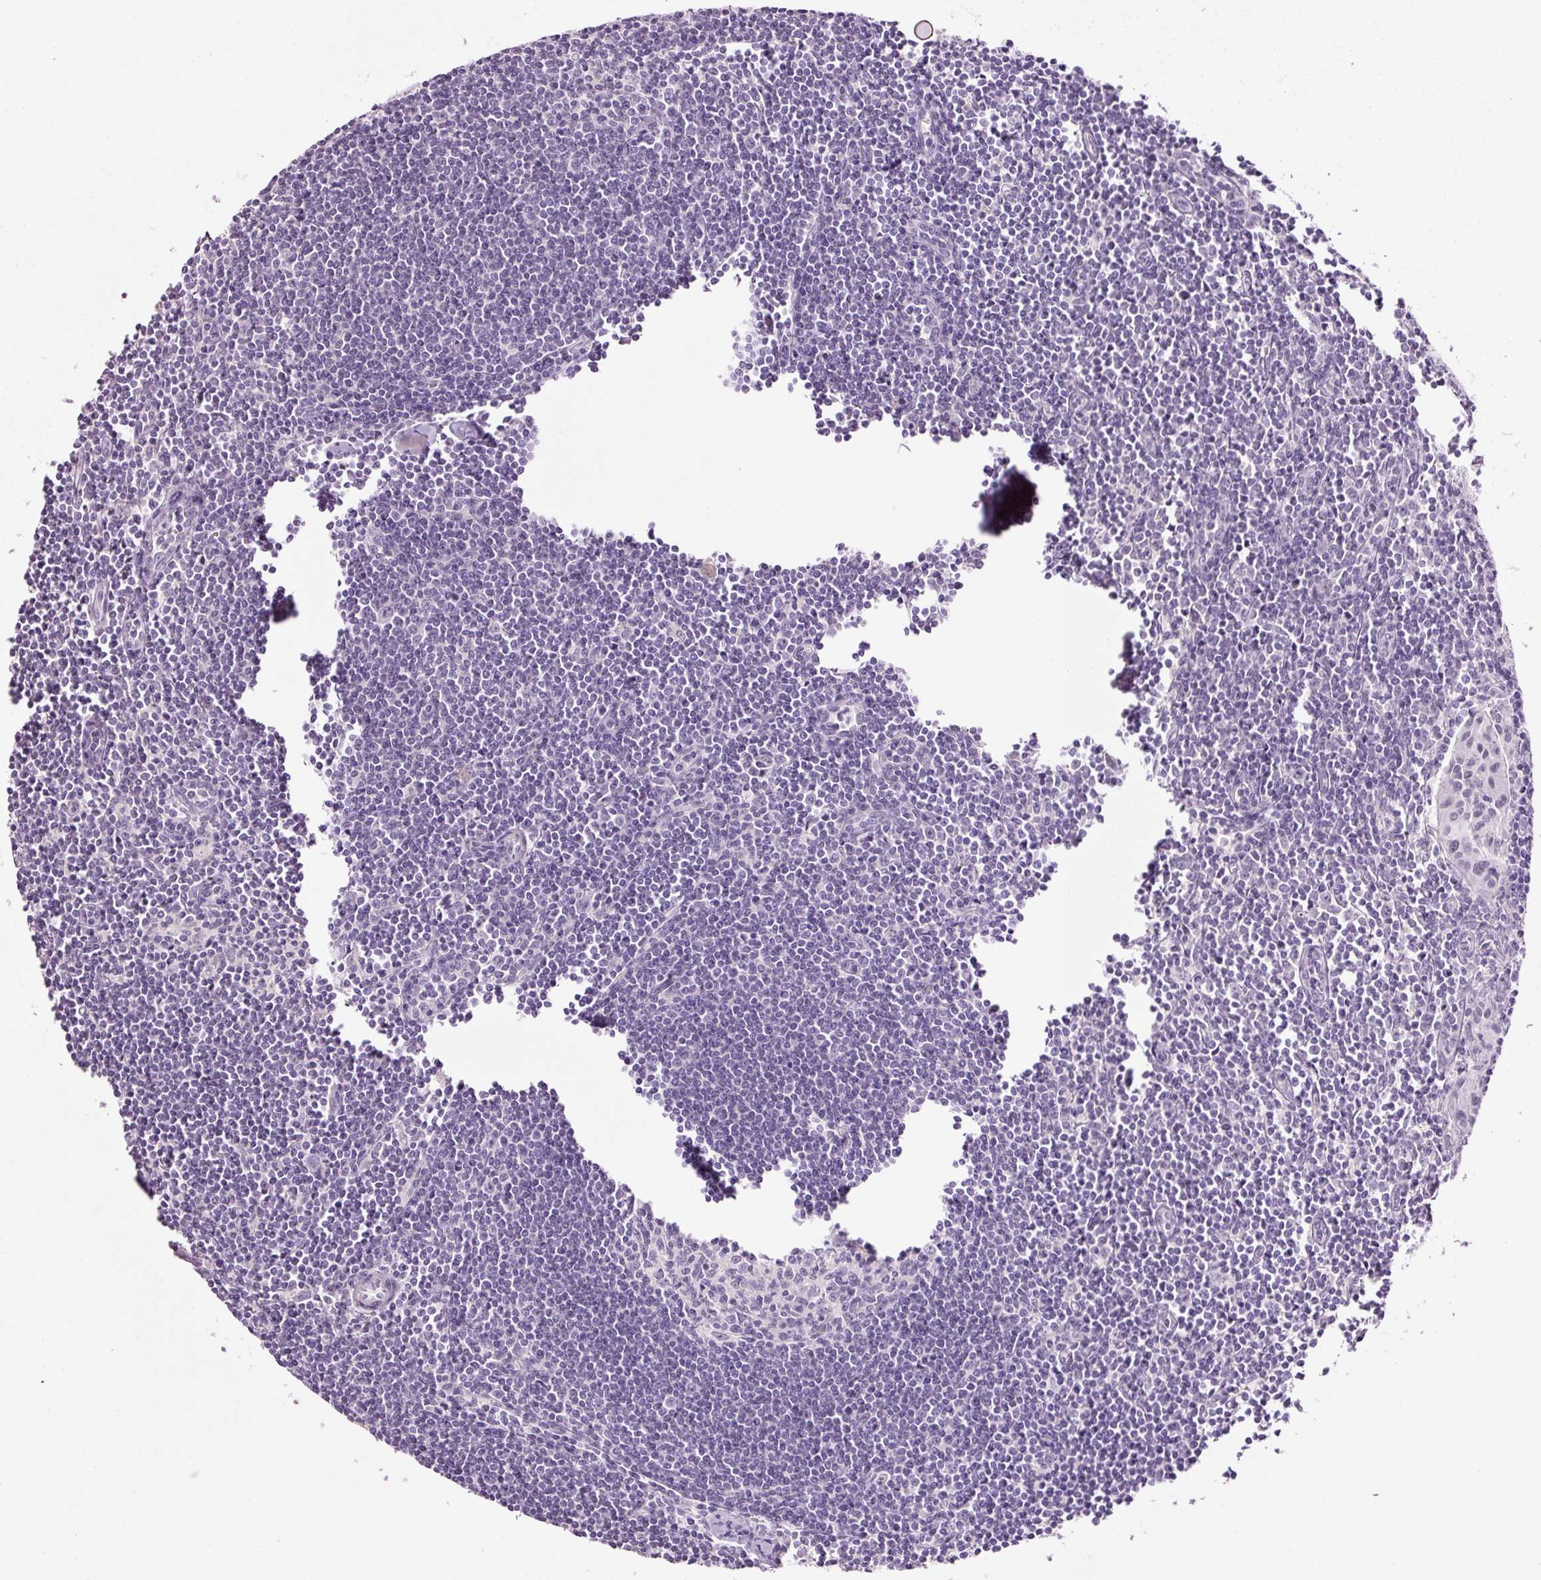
{"staining": {"intensity": "negative", "quantity": "none", "location": "none"}, "tissue": "lymph node", "cell_type": "Germinal center cells", "image_type": "normal", "snomed": [{"axis": "morphology", "description": "Normal tissue, NOS"}, {"axis": "topography", "description": "Lymph node"}], "caption": "Immunohistochemistry of unremarkable lymph node displays no positivity in germinal center cells.", "gene": "ANKRD20A1", "patient": {"sex": "female", "age": 29}}